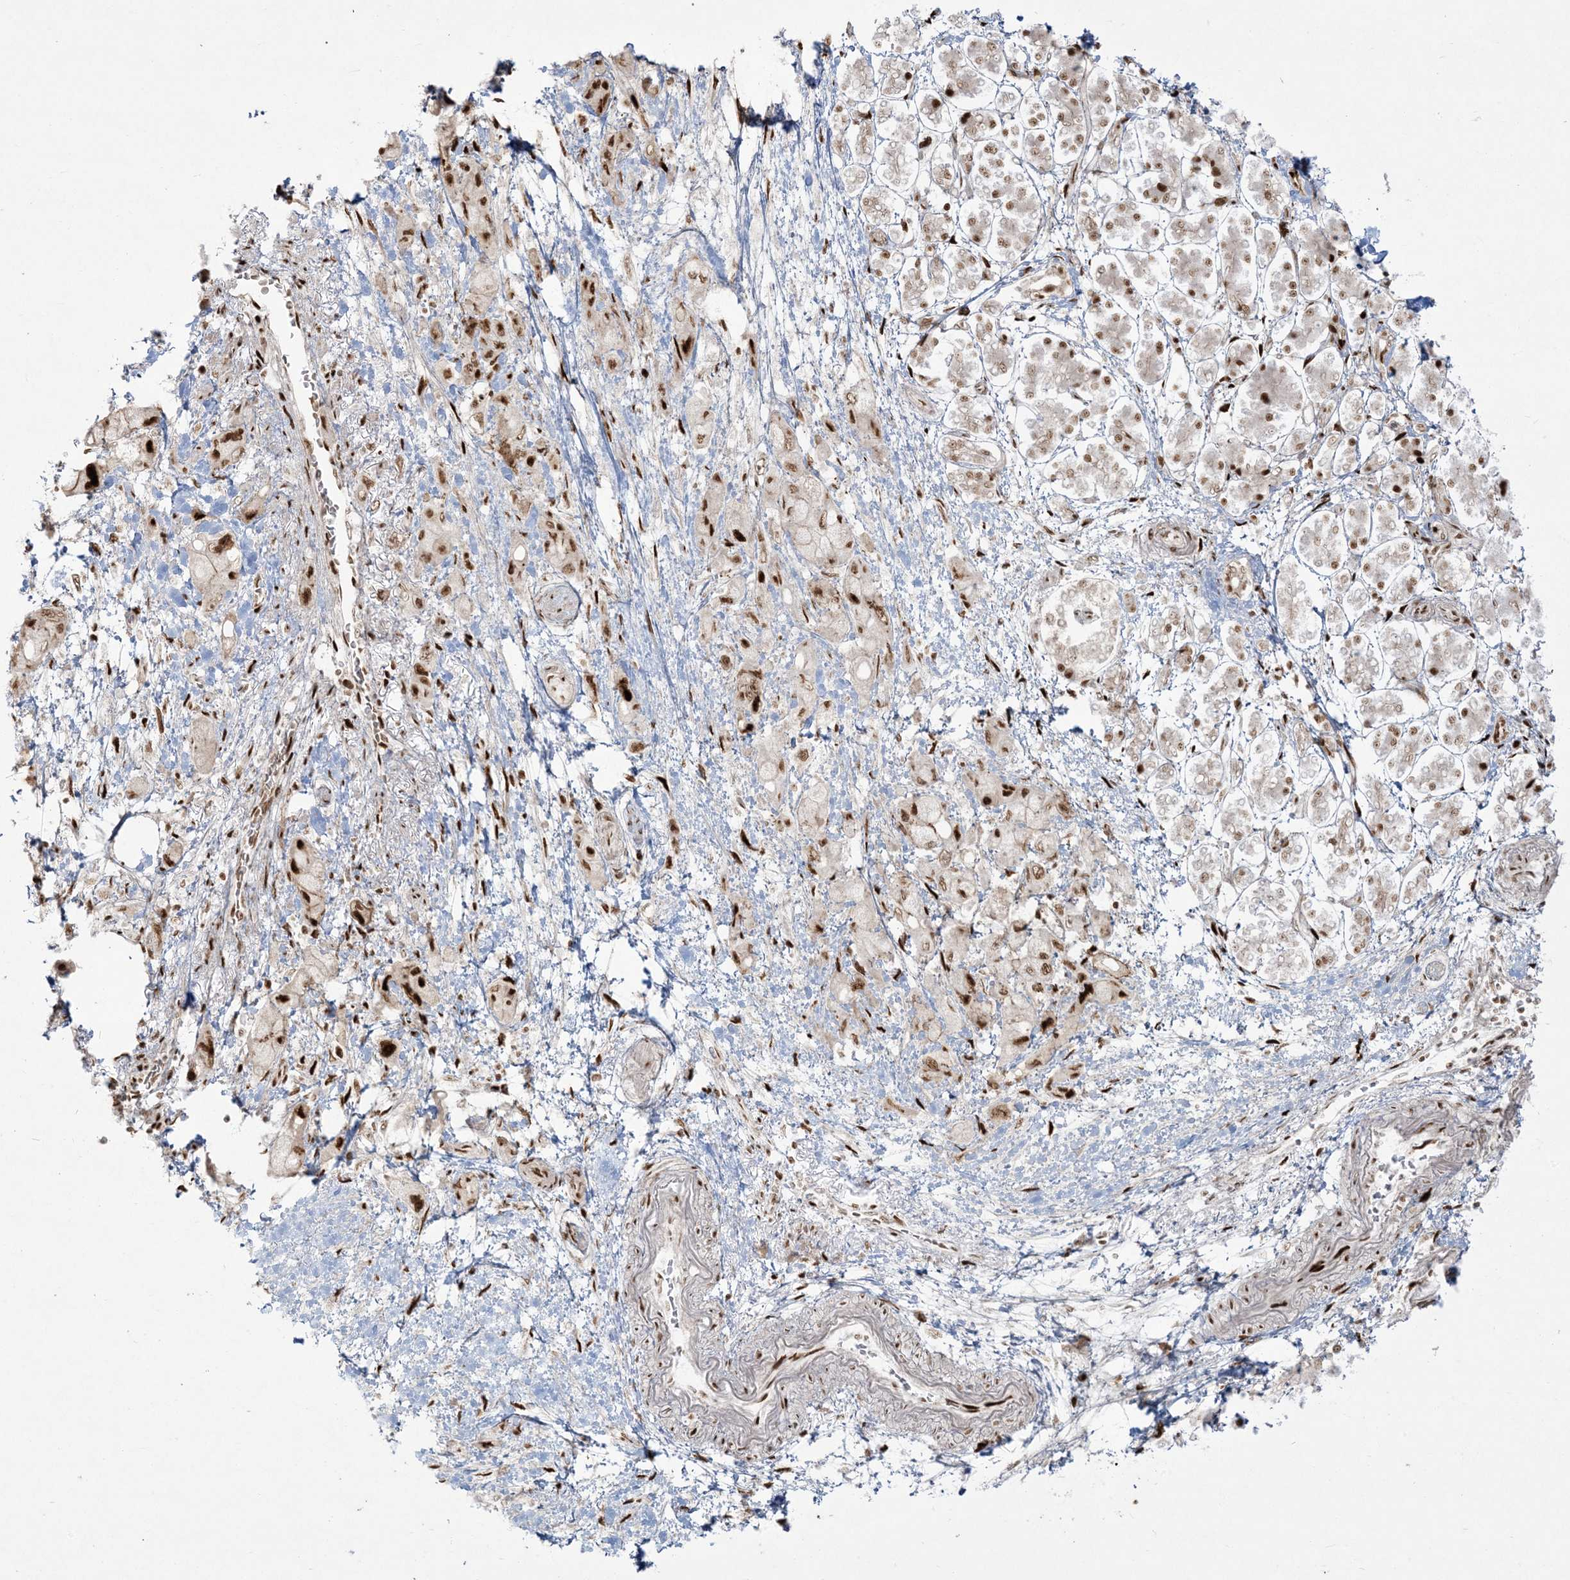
{"staining": {"intensity": "strong", "quantity": "25%-75%", "location": "nuclear"}, "tissue": "pancreatic cancer", "cell_type": "Tumor cells", "image_type": "cancer", "snomed": [{"axis": "morphology", "description": "Normal tissue, NOS"}, {"axis": "morphology", "description": "Adenocarcinoma, NOS"}, {"axis": "topography", "description": "Pancreas"}], "caption": "Immunohistochemistry (IHC) histopathology image of neoplastic tissue: human pancreatic cancer stained using immunohistochemistry shows high levels of strong protein expression localized specifically in the nuclear of tumor cells, appearing as a nuclear brown color.", "gene": "RBM10", "patient": {"sex": "female", "age": 68}}